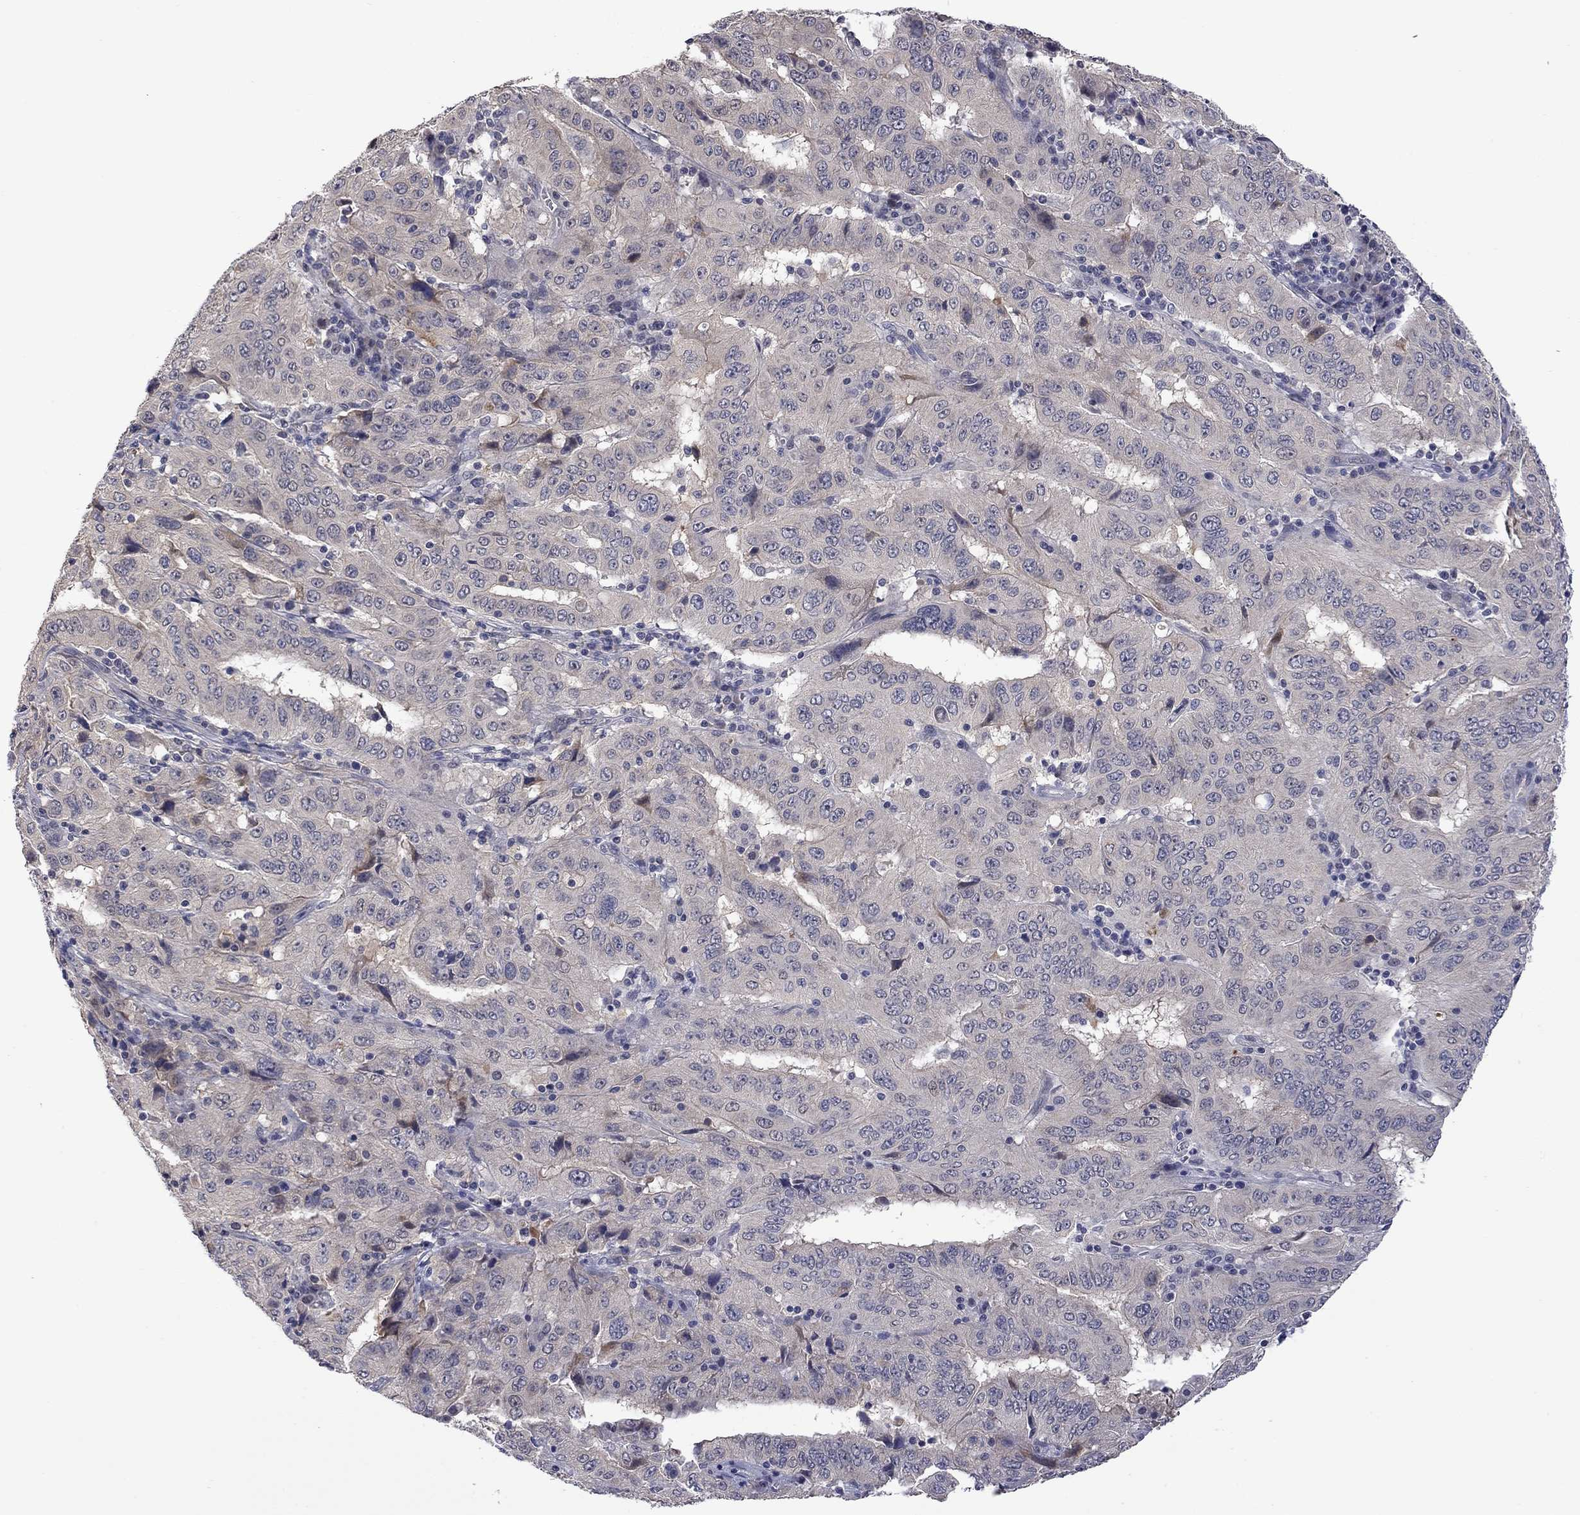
{"staining": {"intensity": "negative", "quantity": "none", "location": "none"}, "tissue": "pancreatic cancer", "cell_type": "Tumor cells", "image_type": "cancer", "snomed": [{"axis": "morphology", "description": "Adenocarcinoma, NOS"}, {"axis": "topography", "description": "Pancreas"}], "caption": "There is no significant expression in tumor cells of adenocarcinoma (pancreatic). The staining is performed using DAB (3,3'-diaminobenzidine) brown chromogen with nuclei counter-stained in using hematoxylin.", "gene": "FABP12", "patient": {"sex": "male", "age": 63}}